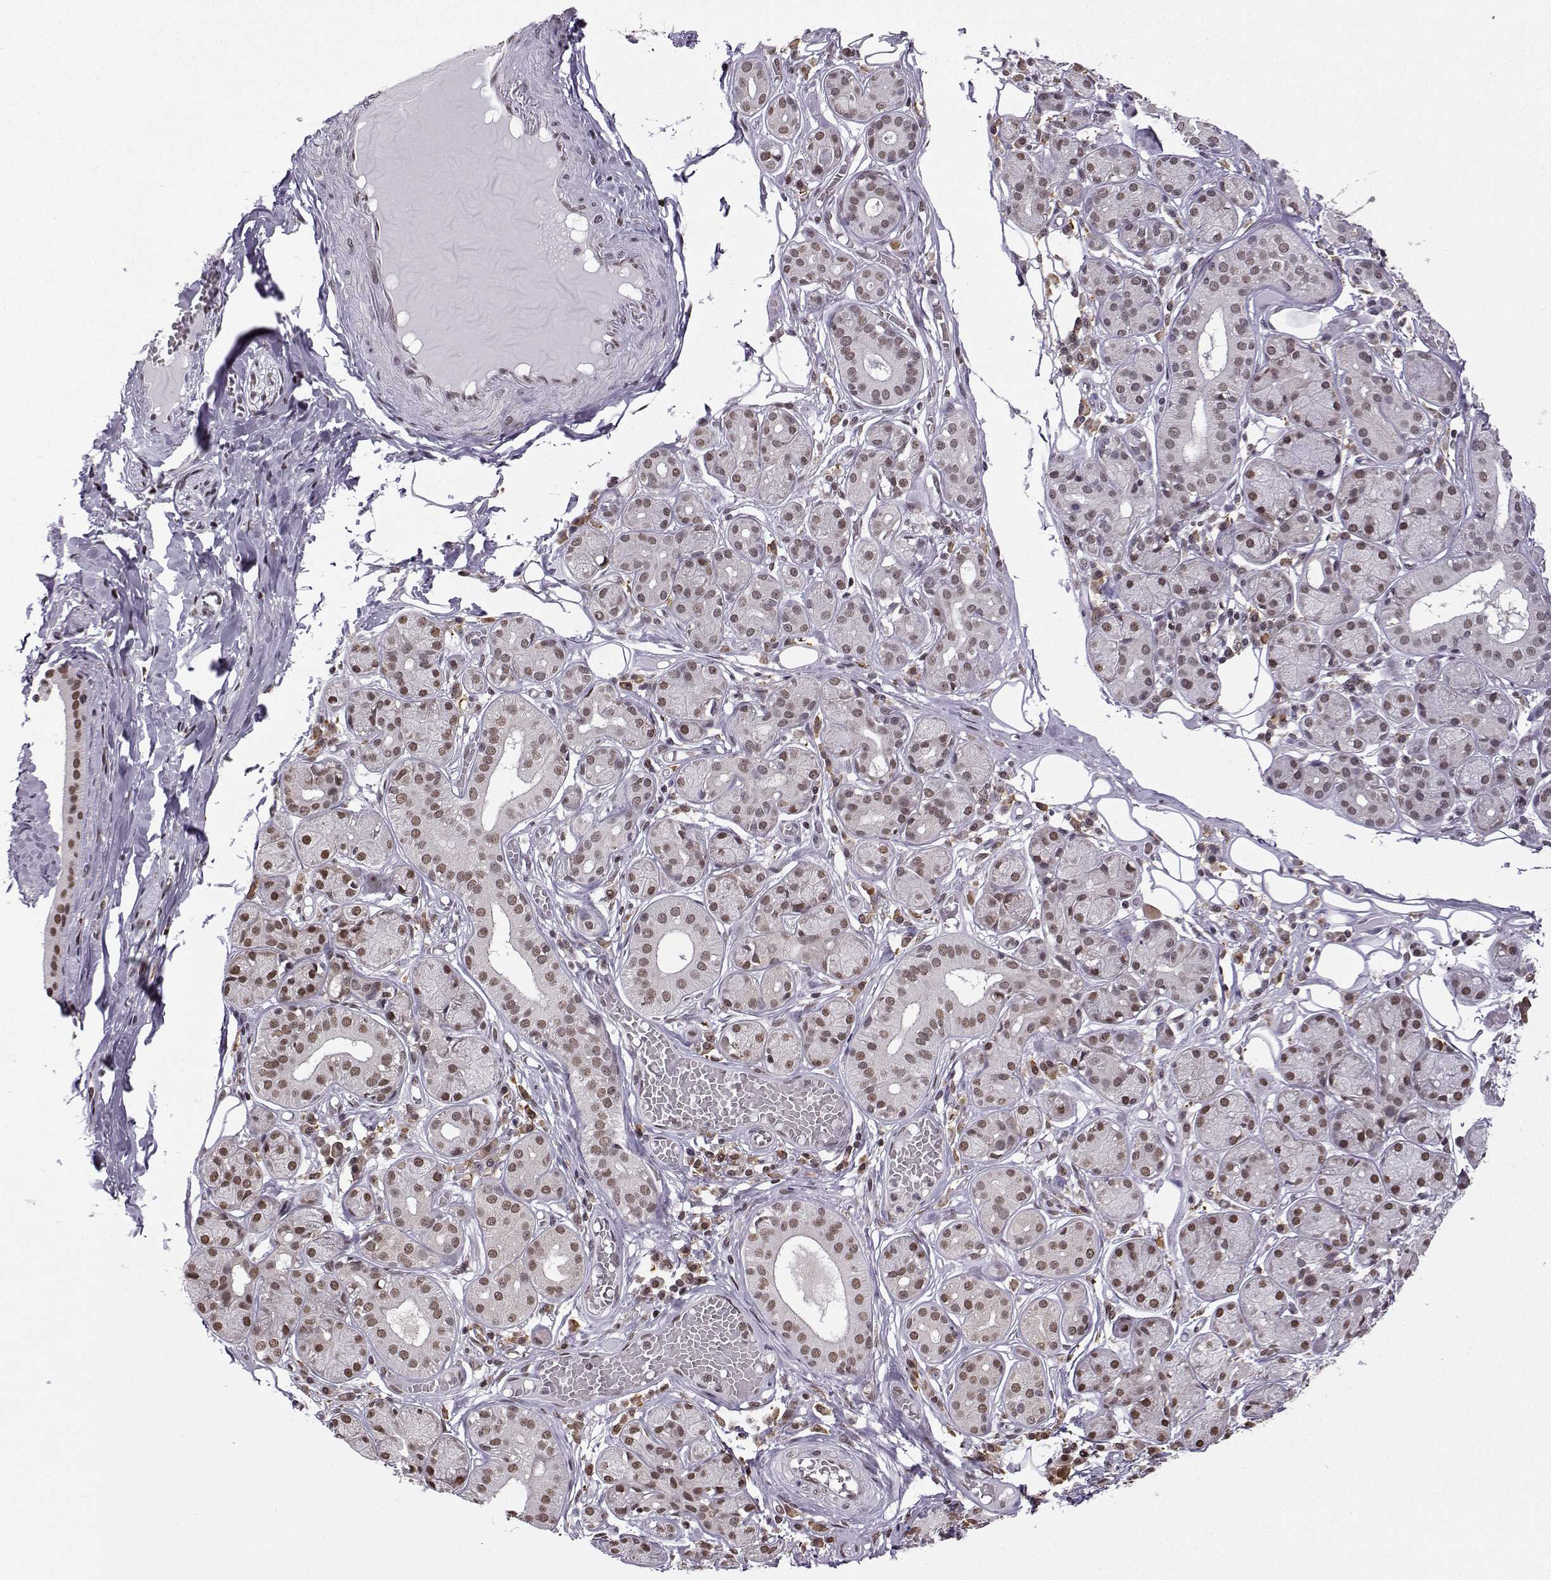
{"staining": {"intensity": "moderate", "quantity": "25%-75%", "location": "nuclear"}, "tissue": "salivary gland", "cell_type": "Glandular cells", "image_type": "normal", "snomed": [{"axis": "morphology", "description": "Normal tissue, NOS"}, {"axis": "topography", "description": "Salivary gland"}, {"axis": "topography", "description": "Peripheral nerve tissue"}], "caption": "Approximately 25%-75% of glandular cells in unremarkable salivary gland display moderate nuclear protein positivity as visualized by brown immunohistochemical staining.", "gene": "EZH1", "patient": {"sex": "male", "age": 71}}